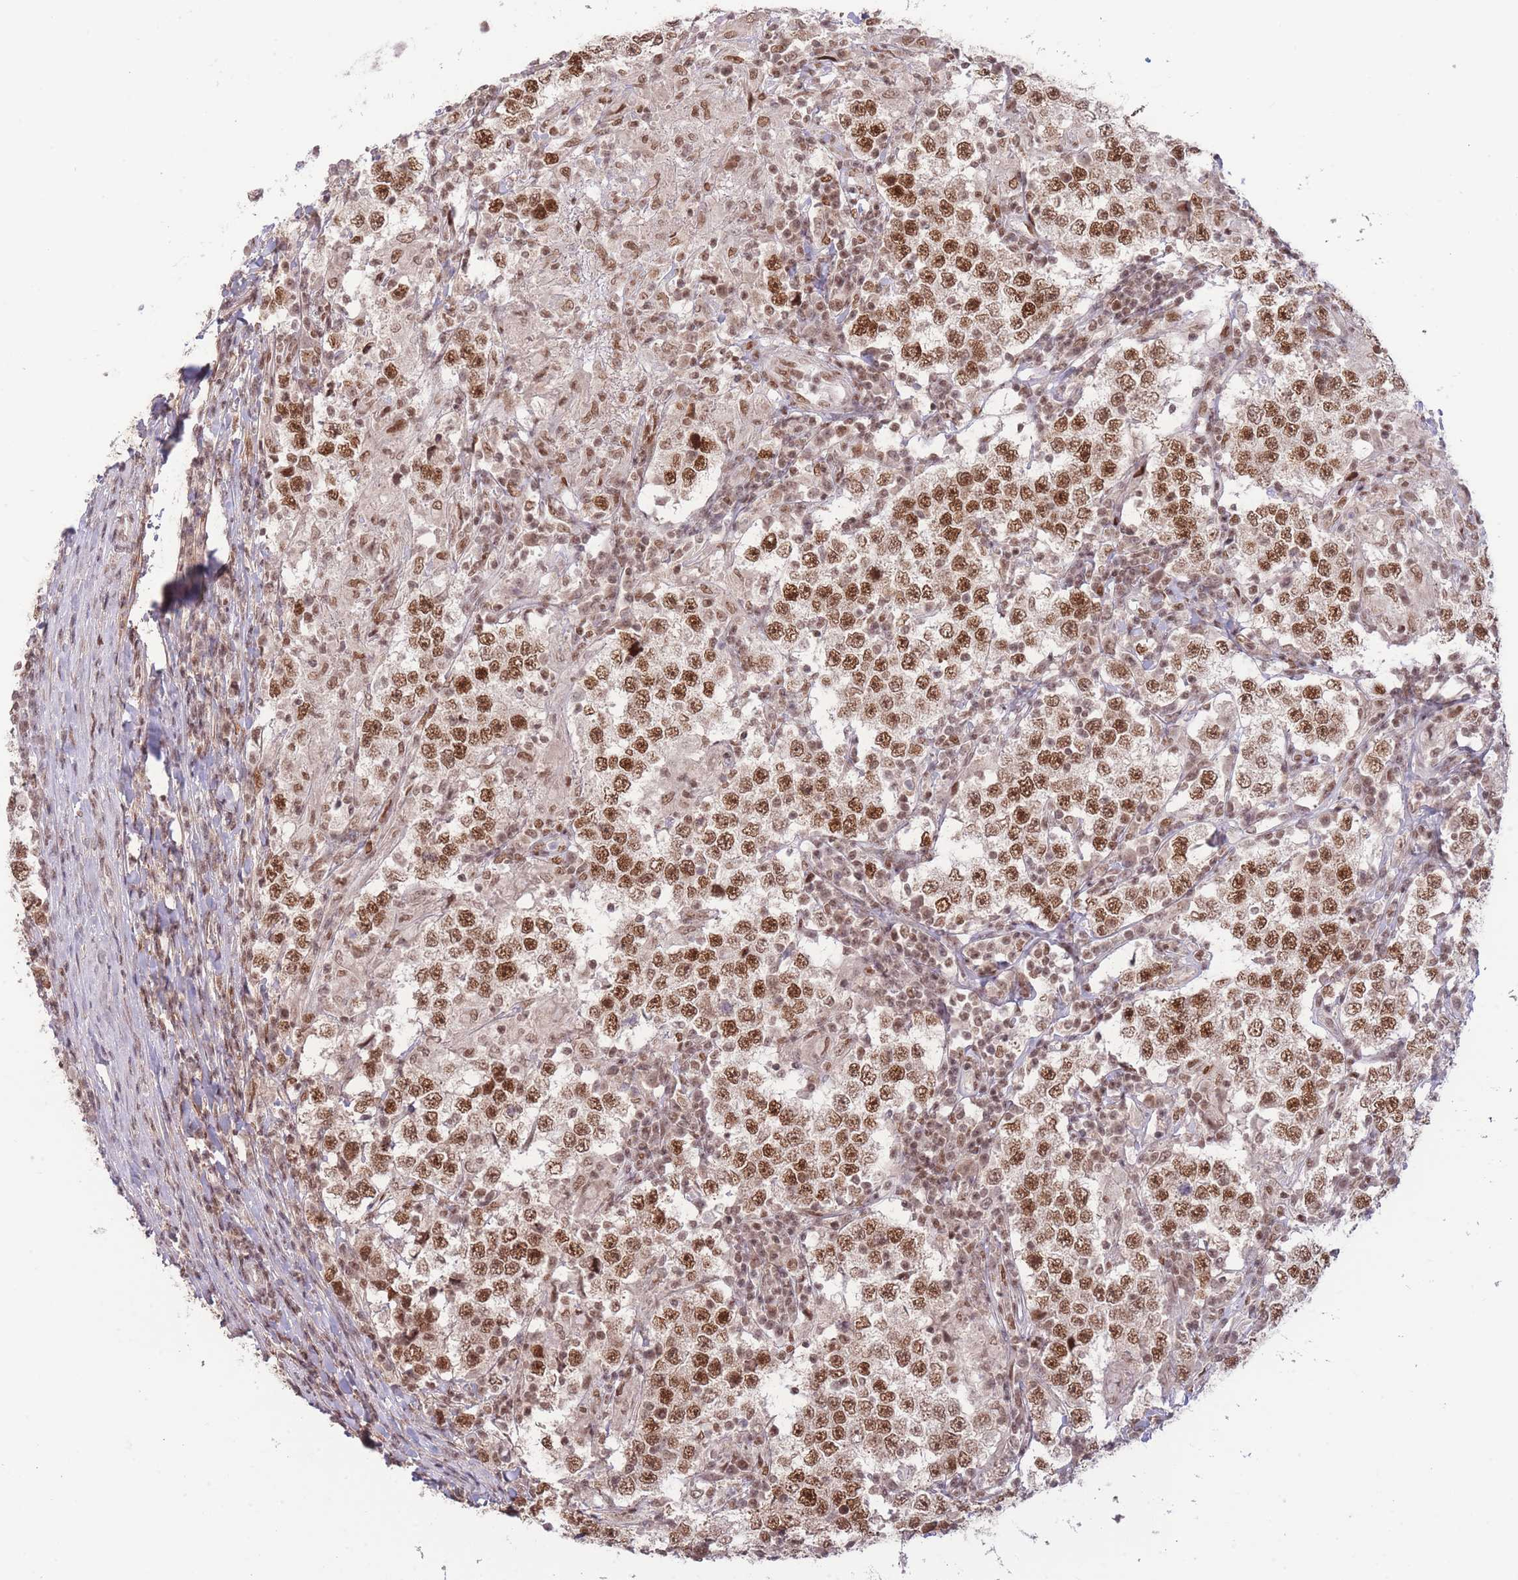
{"staining": {"intensity": "moderate", "quantity": ">75%", "location": "nuclear"}, "tissue": "testis cancer", "cell_type": "Tumor cells", "image_type": "cancer", "snomed": [{"axis": "morphology", "description": "Seminoma, NOS"}, {"axis": "morphology", "description": "Carcinoma, Embryonal, NOS"}, {"axis": "topography", "description": "Testis"}], "caption": "Human seminoma (testis) stained for a protein (brown) exhibits moderate nuclear positive staining in approximately >75% of tumor cells.", "gene": "CARD8", "patient": {"sex": "male", "age": 41}}